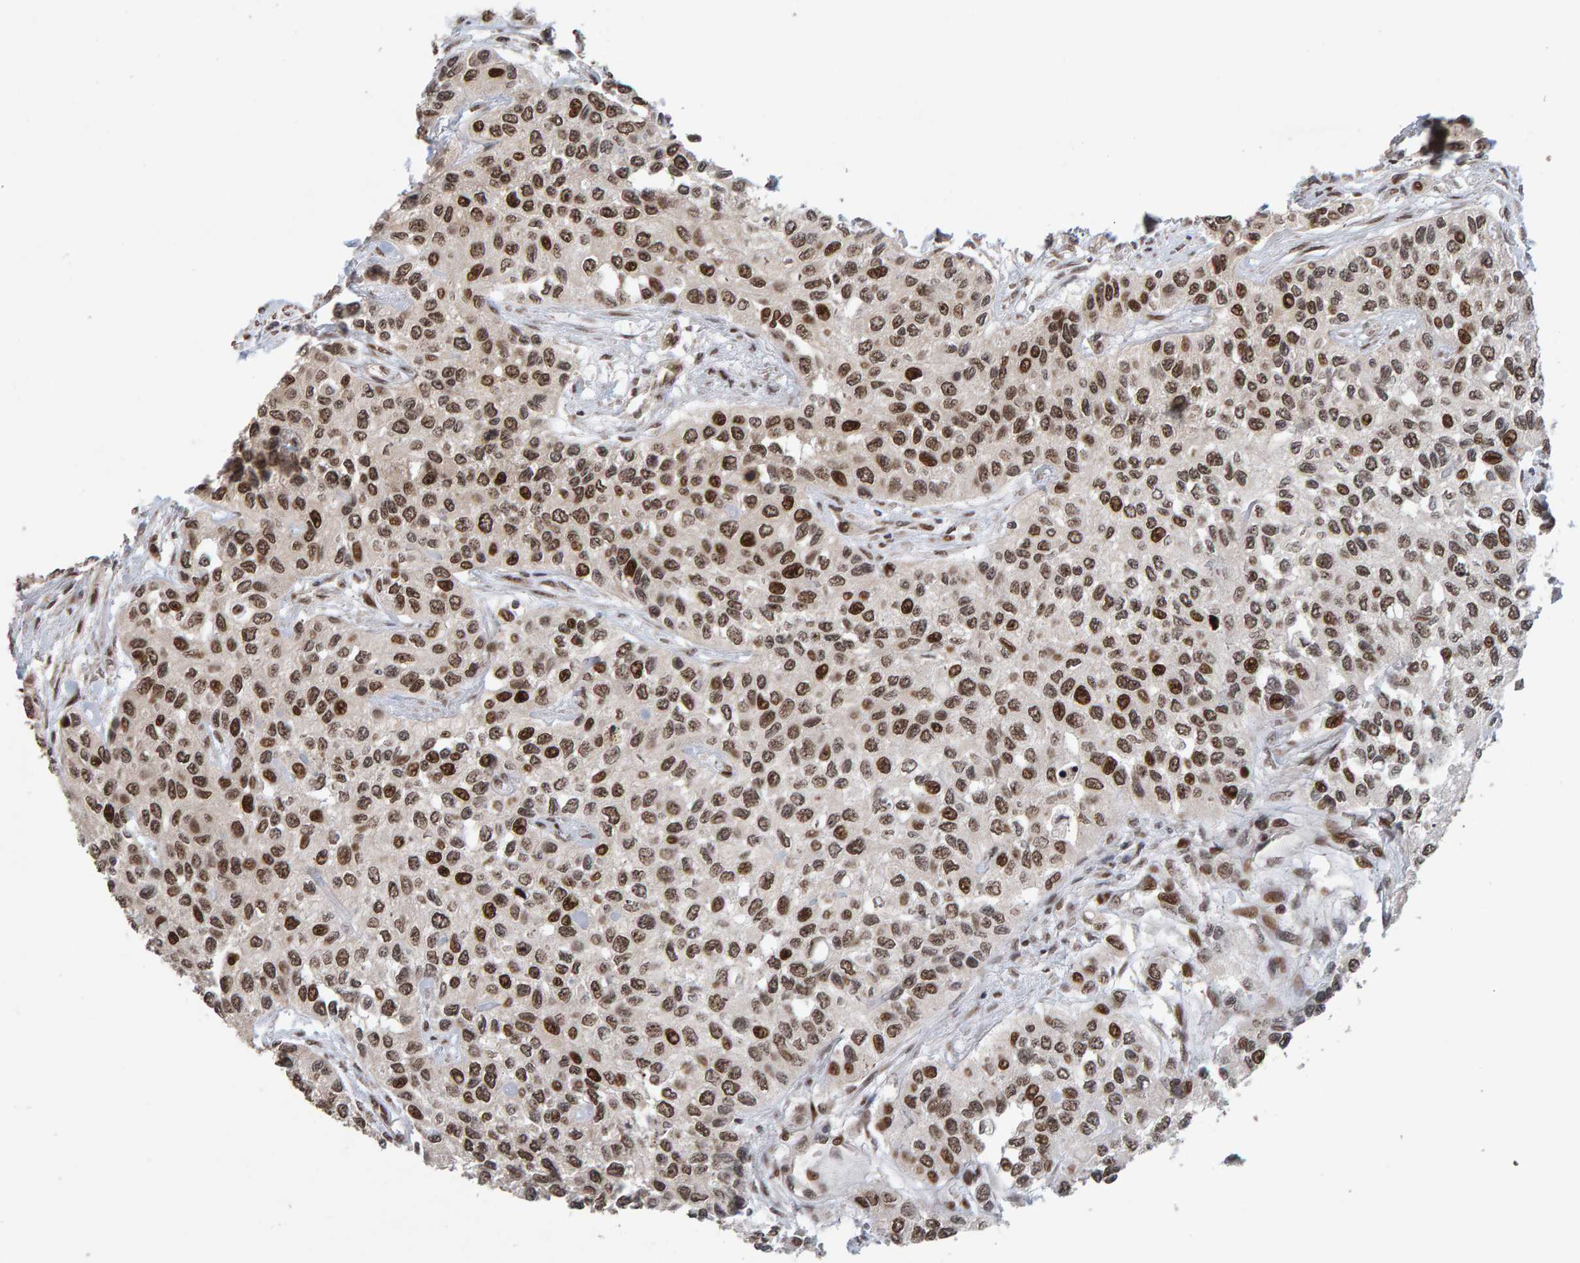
{"staining": {"intensity": "strong", "quantity": ">75%", "location": "nuclear"}, "tissue": "urothelial cancer", "cell_type": "Tumor cells", "image_type": "cancer", "snomed": [{"axis": "morphology", "description": "Urothelial carcinoma, High grade"}, {"axis": "topography", "description": "Urinary bladder"}], "caption": "Strong nuclear expression is present in about >75% of tumor cells in high-grade urothelial carcinoma.", "gene": "CHD4", "patient": {"sex": "female", "age": 56}}